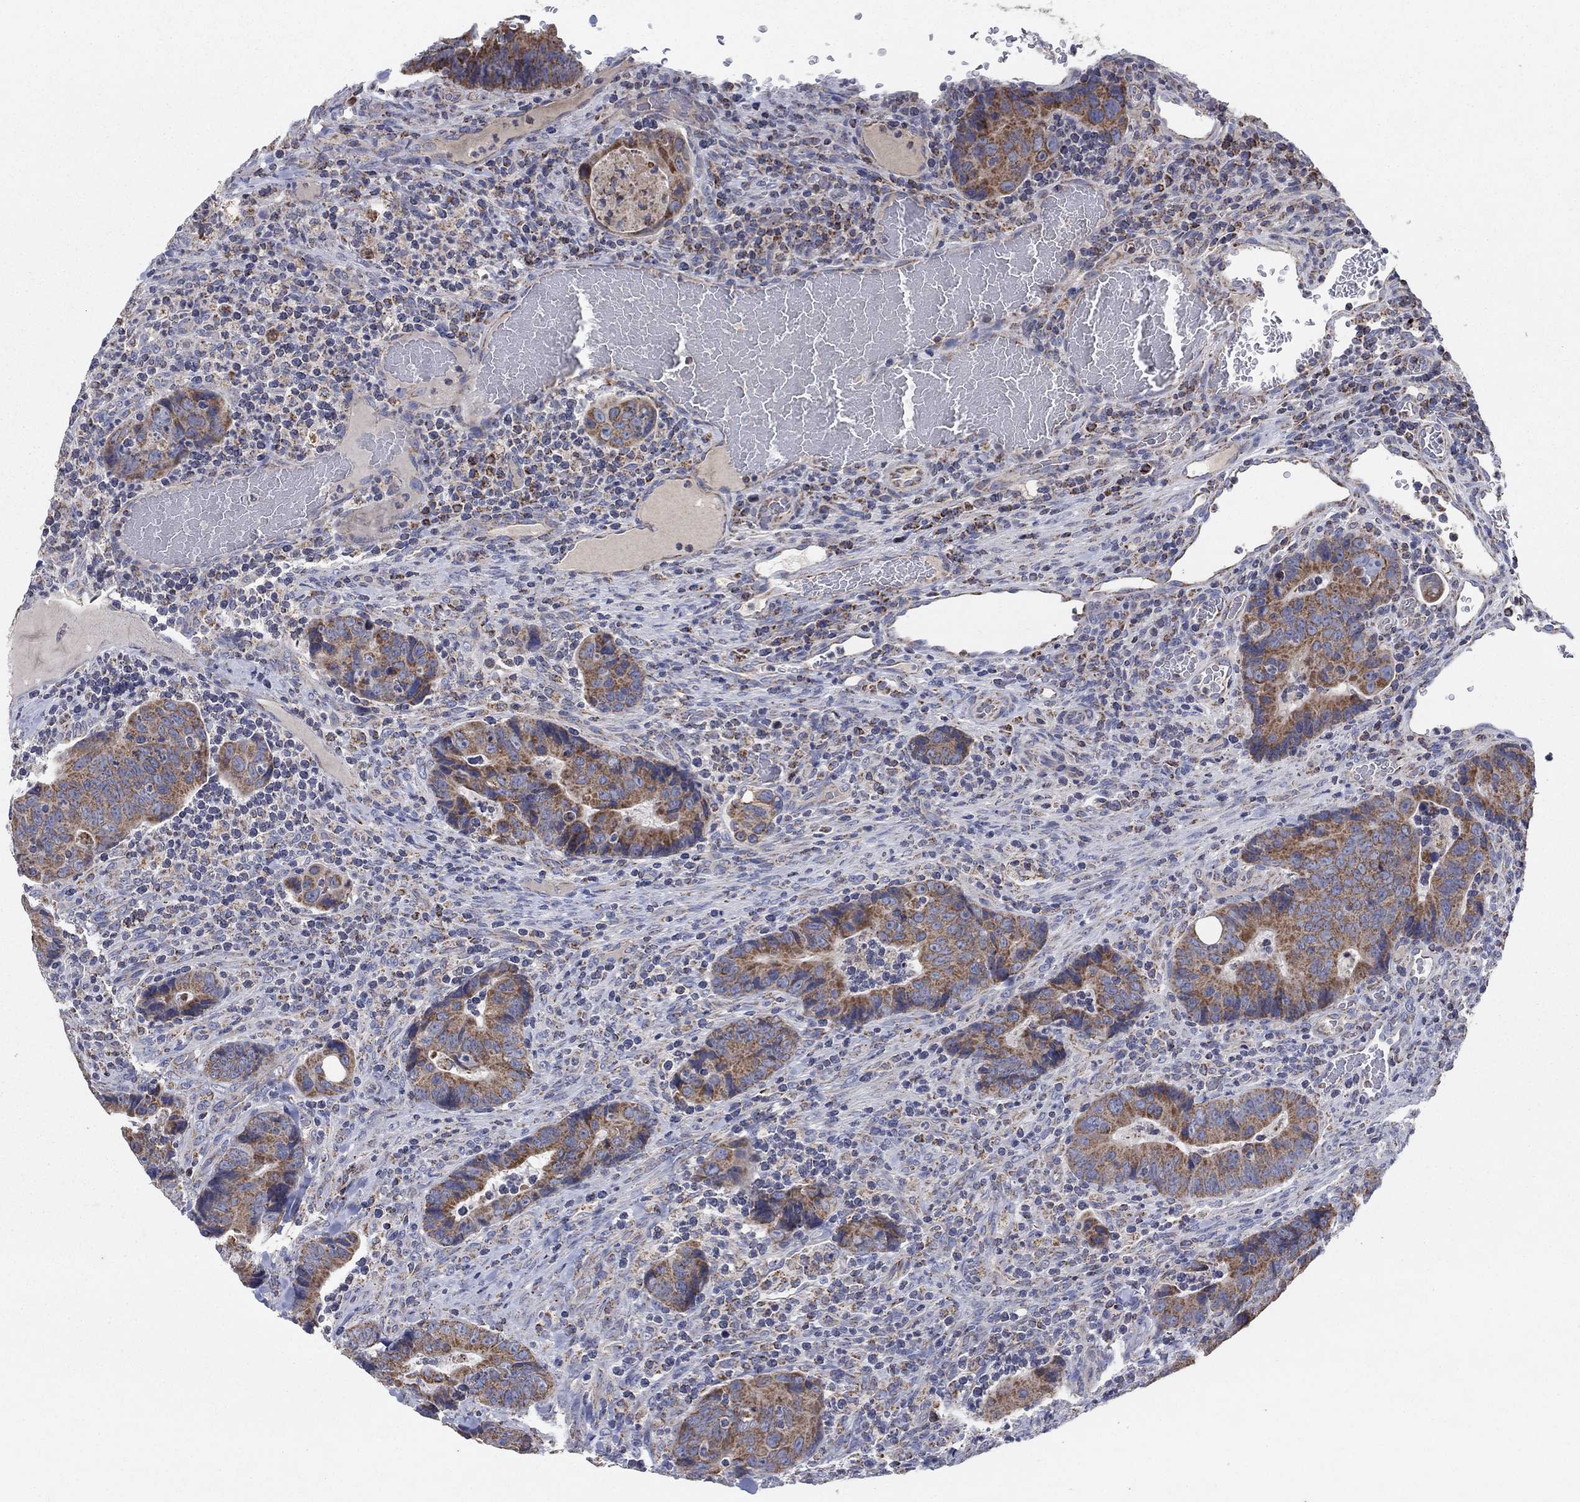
{"staining": {"intensity": "moderate", "quantity": ">75%", "location": "cytoplasmic/membranous"}, "tissue": "colorectal cancer", "cell_type": "Tumor cells", "image_type": "cancer", "snomed": [{"axis": "morphology", "description": "Adenocarcinoma, NOS"}, {"axis": "topography", "description": "Colon"}], "caption": "Colorectal cancer (adenocarcinoma) stained with DAB IHC exhibits medium levels of moderate cytoplasmic/membranous expression in about >75% of tumor cells.", "gene": "C9orf85", "patient": {"sex": "female", "age": 56}}